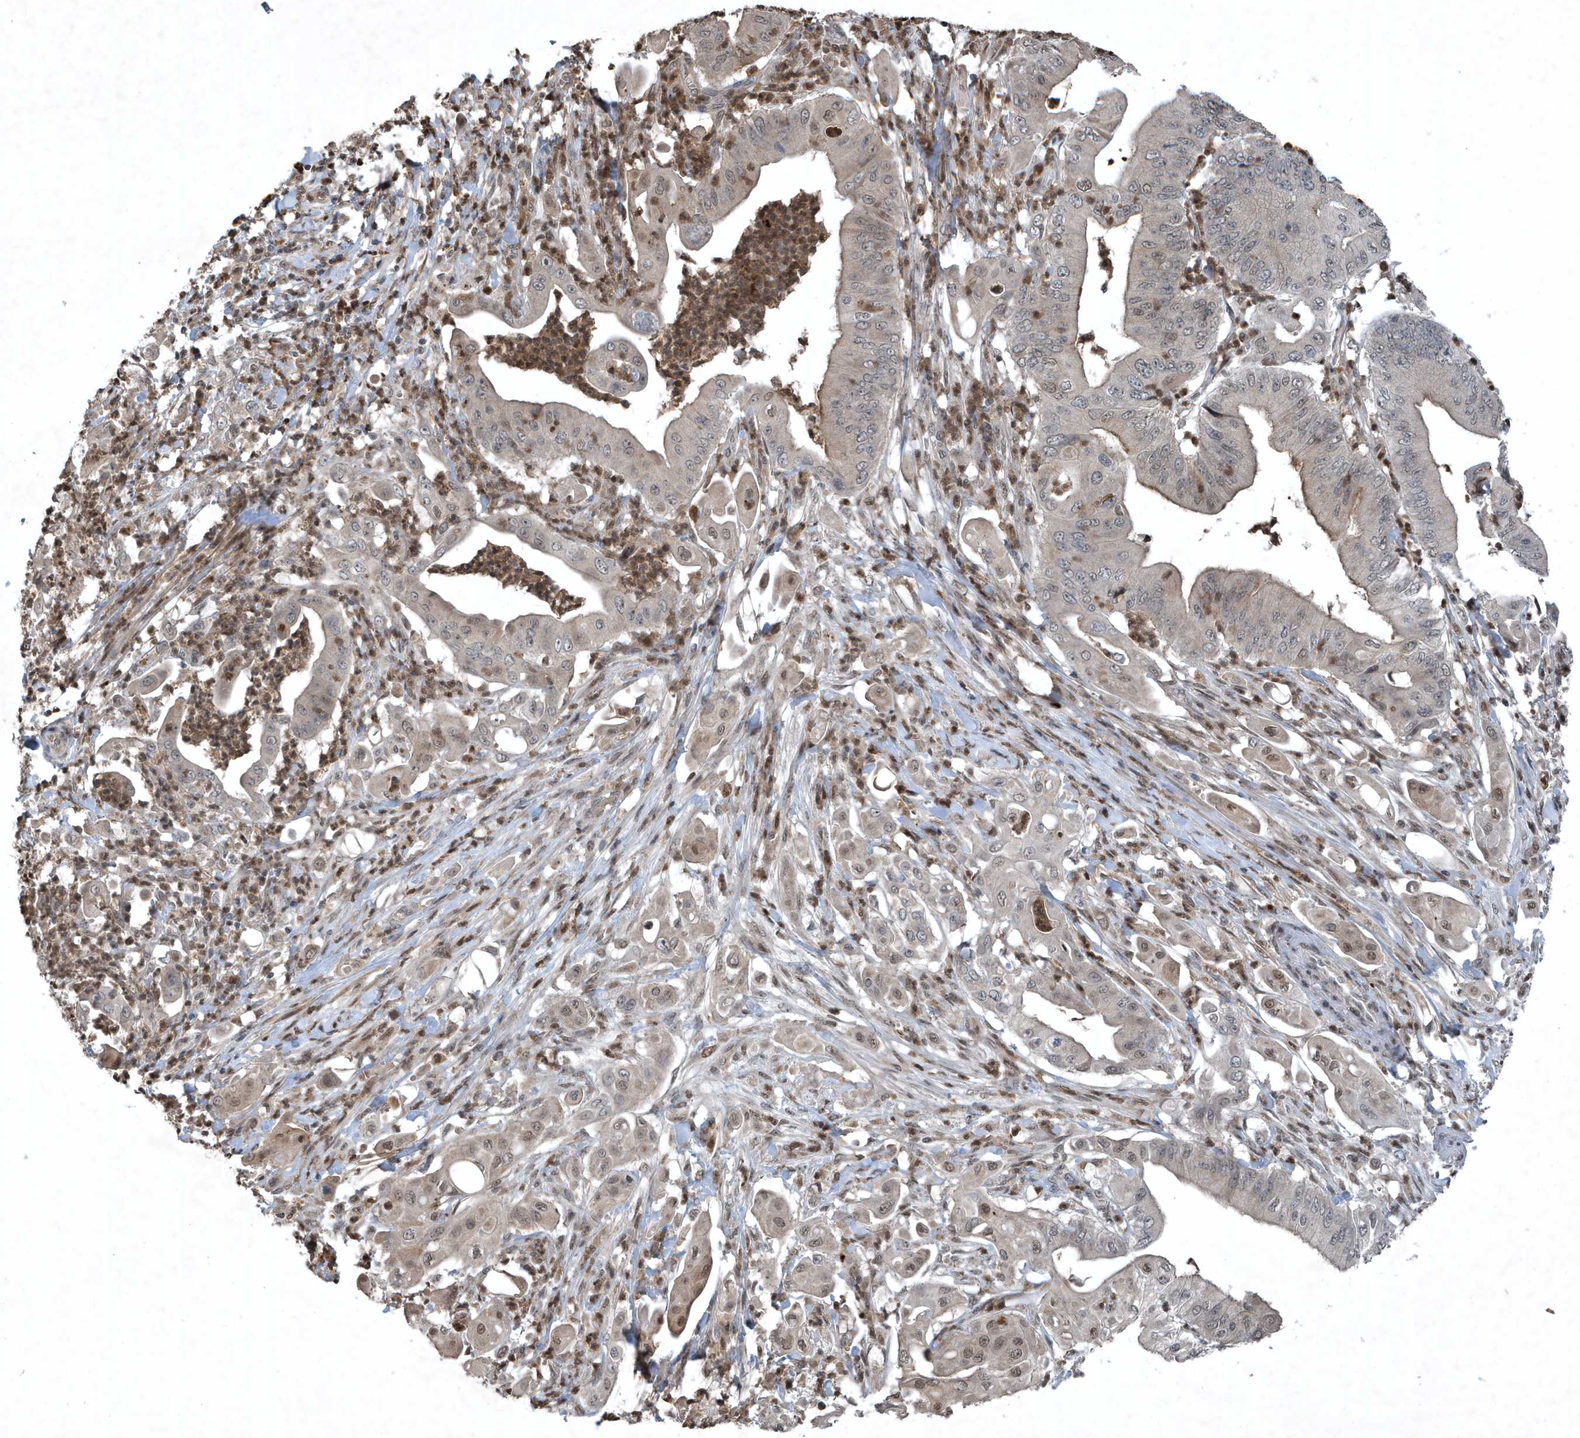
{"staining": {"intensity": "weak", "quantity": "25%-75%", "location": "cytoplasmic/membranous,nuclear"}, "tissue": "pancreatic cancer", "cell_type": "Tumor cells", "image_type": "cancer", "snomed": [{"axis": "morphology", "description": "Adenocarcinoma, NOS"}, {"axis": "topography", "description": "Pancreas"}], "caption": "Immunohistochemical staining of pancreatic cancer (adenocarcinoma) exhibits low levels of weak cytoplasmic/membranous and nuclear protein positivity in about 25%-75% of tumor cells.", "gene": "HSPA1A", "patient": {"sex": "female", "age": 77}}